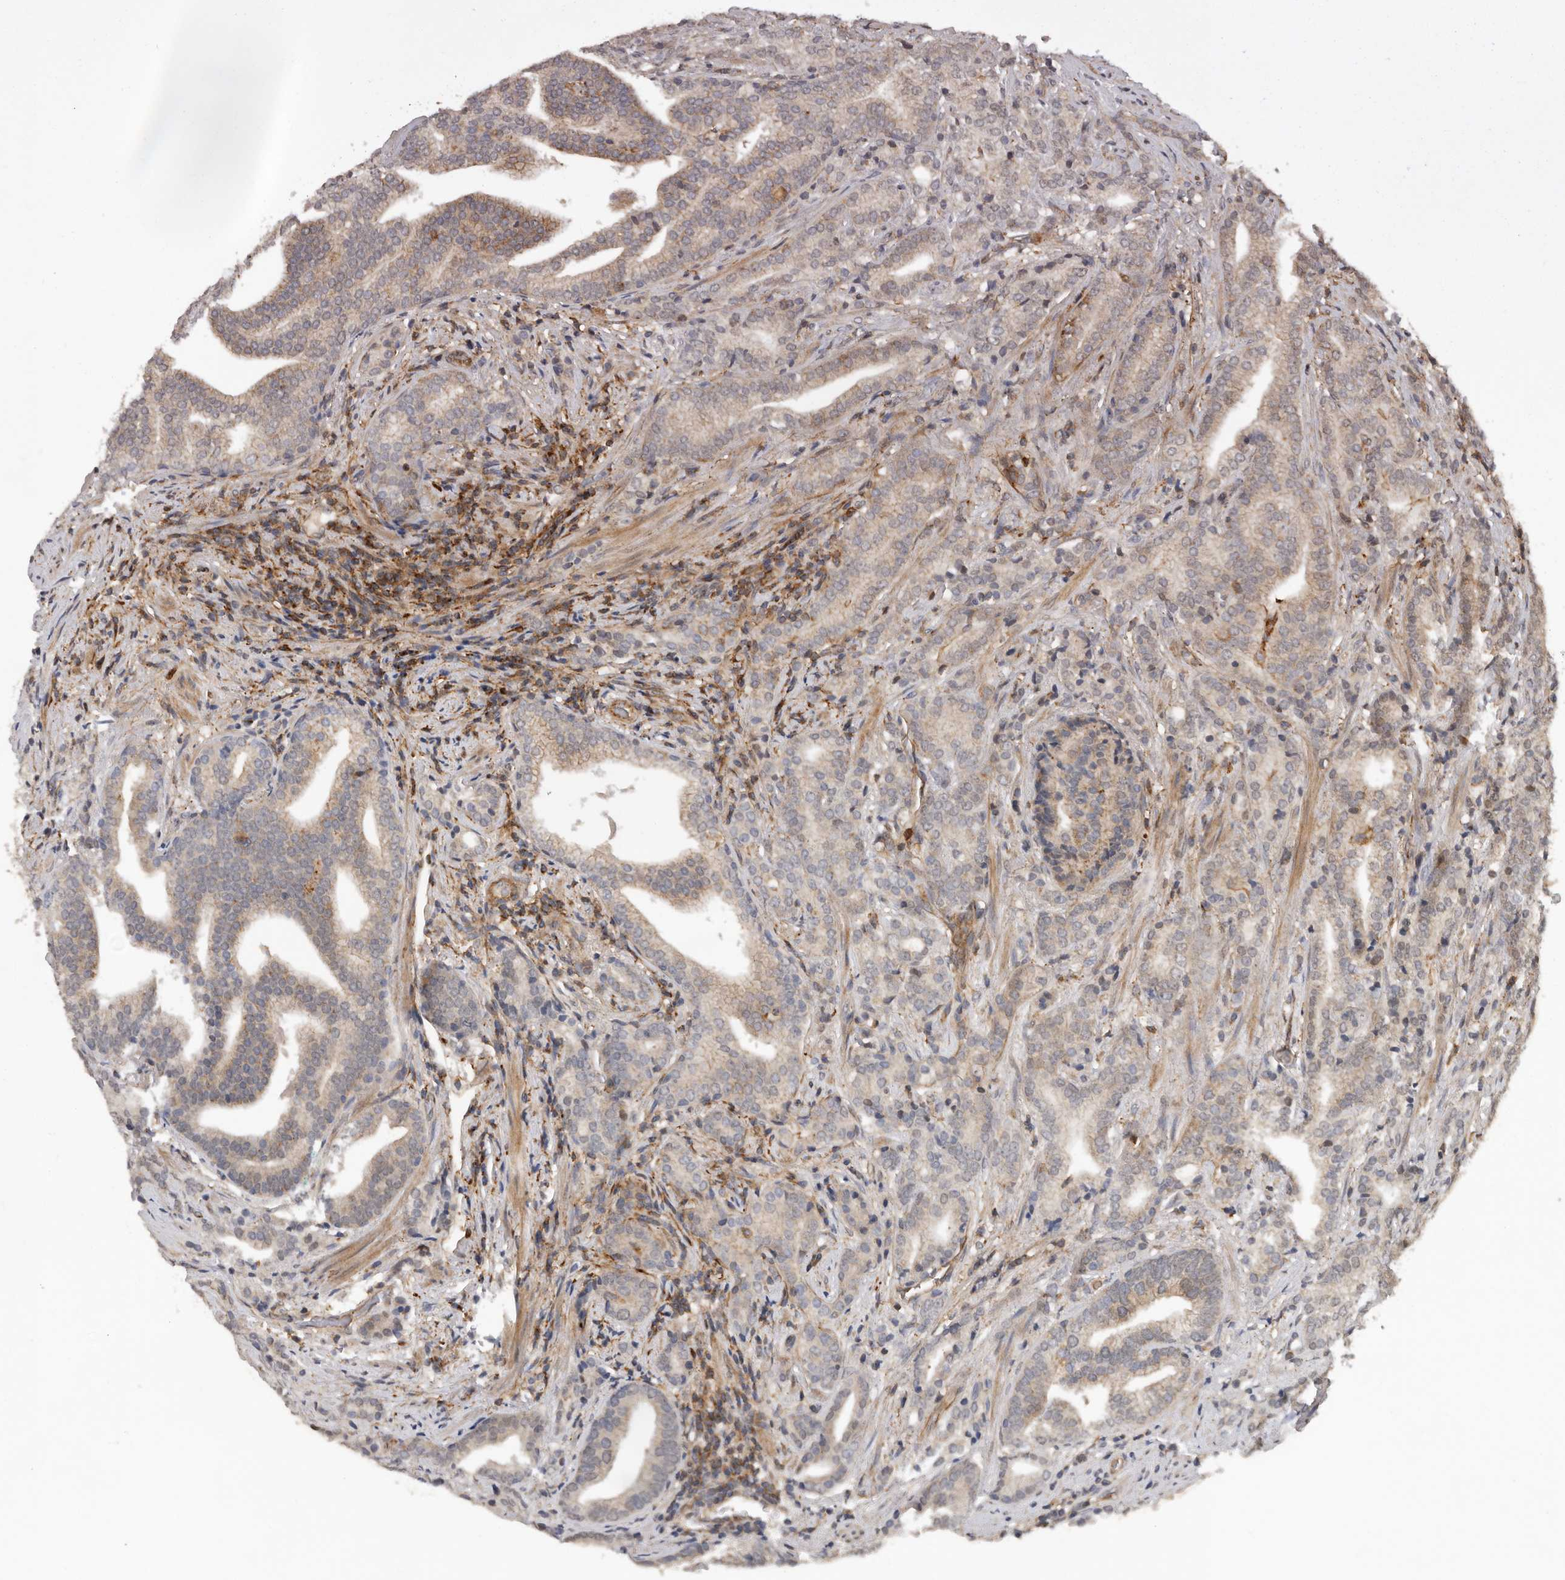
{"staining": {"intensity": "weak", "quantity": "<25%", "location": "cytoplasmic/membranous"}, "tissue": "prostate cancer", "cell_type": "Tumor cells", "image_type": "cancer", "snomed": [{"axis": "morphology", "description": "Adenocarcinoma, High grade"}, {"axis": "topography", "description": "Prostate"}], "caption": "Immunohistochemistry (IHC) micrograph of neoplastic tissue: human prostate adenocarcinoma (high-grade) stained with DAB (3,3'-diaminobenzidine) reveals no significant protein staining in tumor cells.", "gene": "RNF157", "patient": {"sex": "male", "age": 57}}